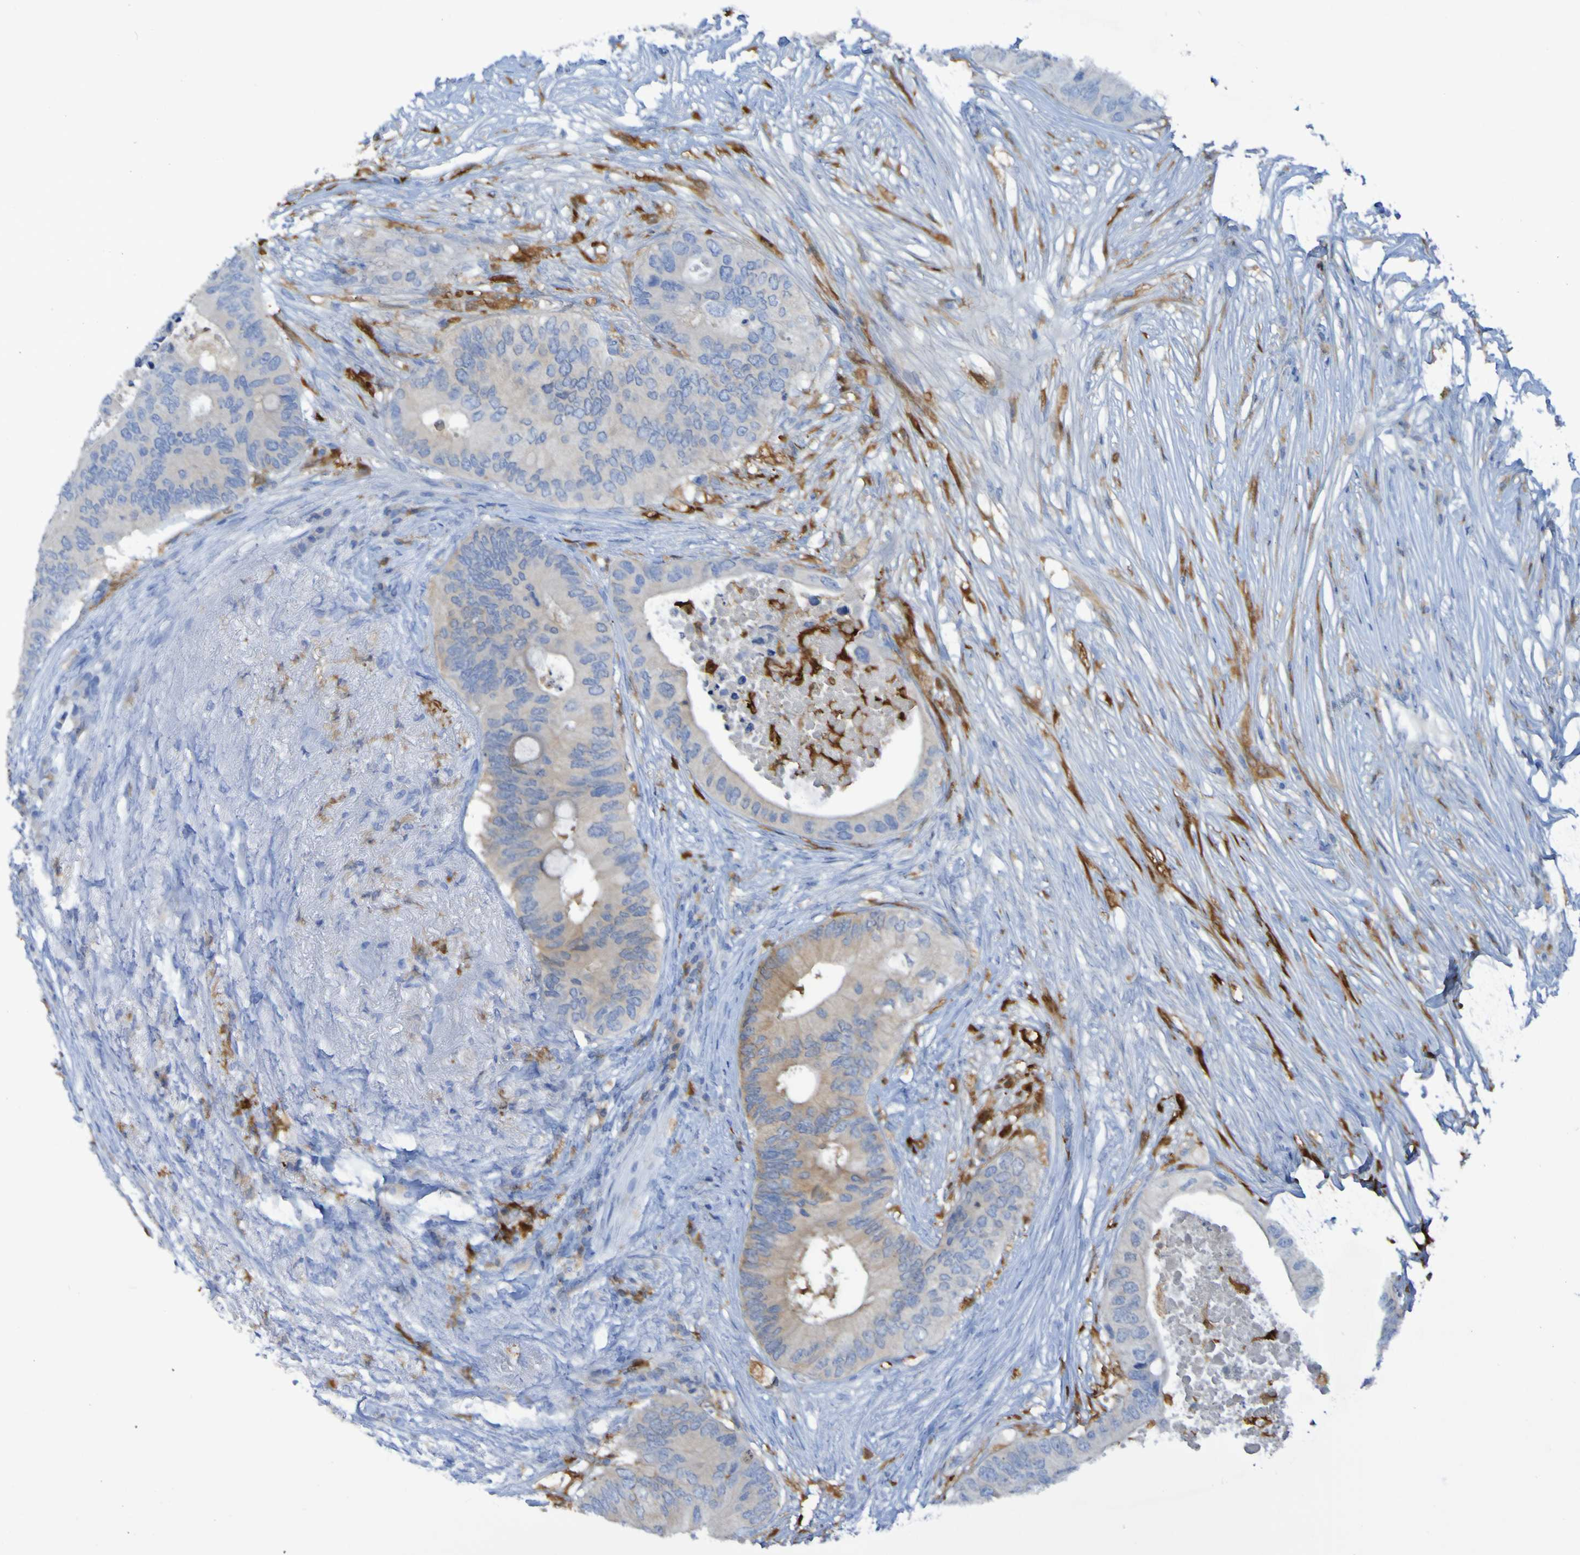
{"staining": {"intensity": "weak", "quantity": ">75%", "location": "cytoplasmic/membranous"}, "tissue": "colorectal cancer", "cell_type": "Tumor cells", "image_type": "cancer", "snomed": [{"axis": "morphology", "description": "Adenocarcinoma, NOS"}, {"axis": "topography", "description": "Colon"}], "caption": "Immunohistochemical staining of adenocarcinoma (colorectal) shows low levels of weak cytoplasmic/membranous protein expression in about >75% of tumor cells. Using DAB (brown) and hematoxylin (blue) stains, captured at high magnification using brightfield microscopy.", "gene": "MPPE1", "patient": {"sex": "male", "age": 71}}